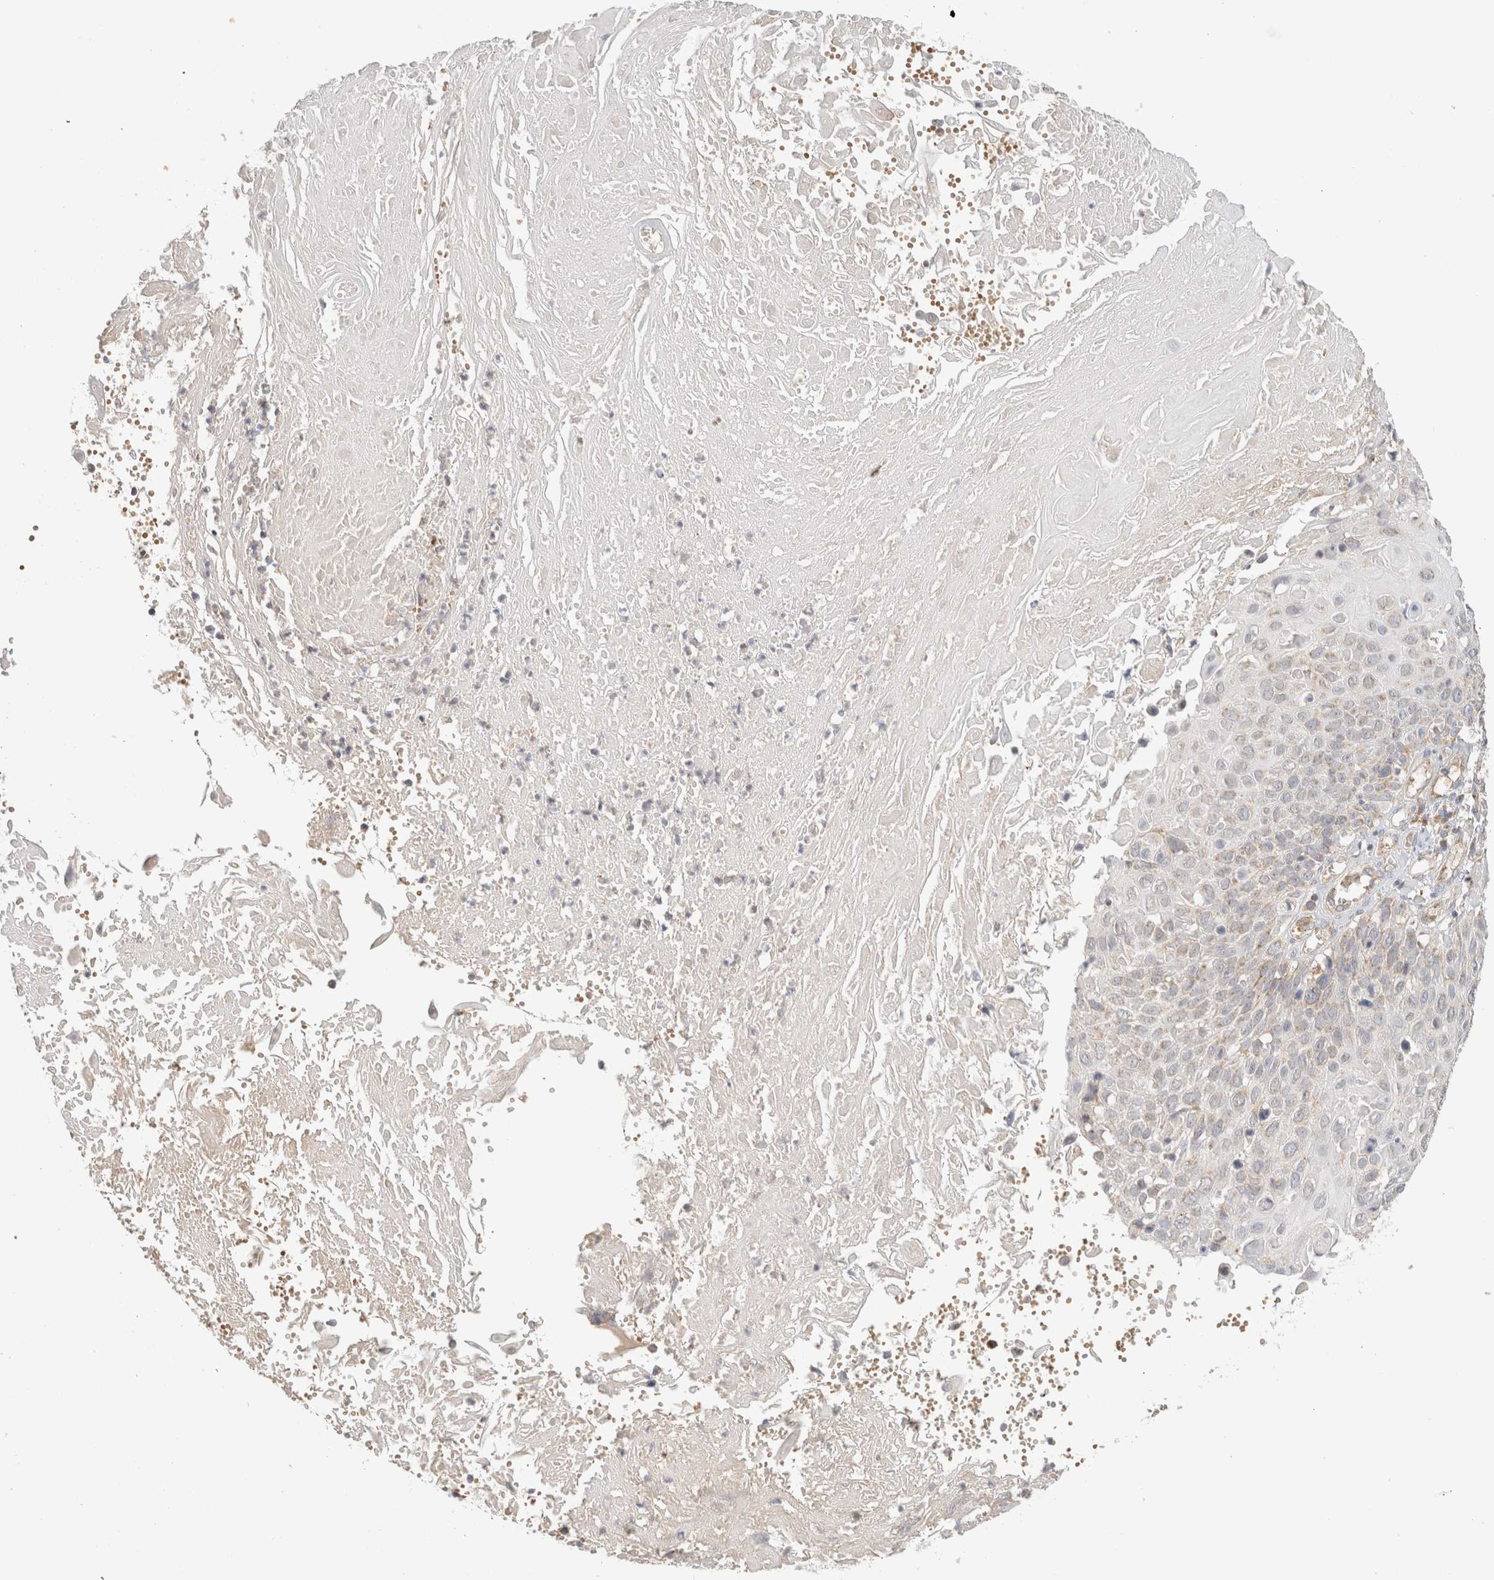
{"staining": {"intensity": "weak", "quantity": "25%-75%", "location": "cytoplasmic/membranous"}, "tissue": "cervical cancer", "cell_type": "Tumor cells", "image_type": "cancer", "snomed": [{"axis": "morphology", "description": "Squamous cell carcinoma, NOS"}, {"axis": "topography", "description": "Cervix"}], "caption": "Tumor cells show low levels of weak cytoplasmic/membranous expression in approximately 25%-75% of cells in human cervical cancer (squamous cell carcinoma). The staining is performed using DAB brown chromogen to label protein expression. The nuclei are counter-stained blue using hematoxylin.", "gene": "MRM3", "patient": {"sex": "female", "age": 74}}